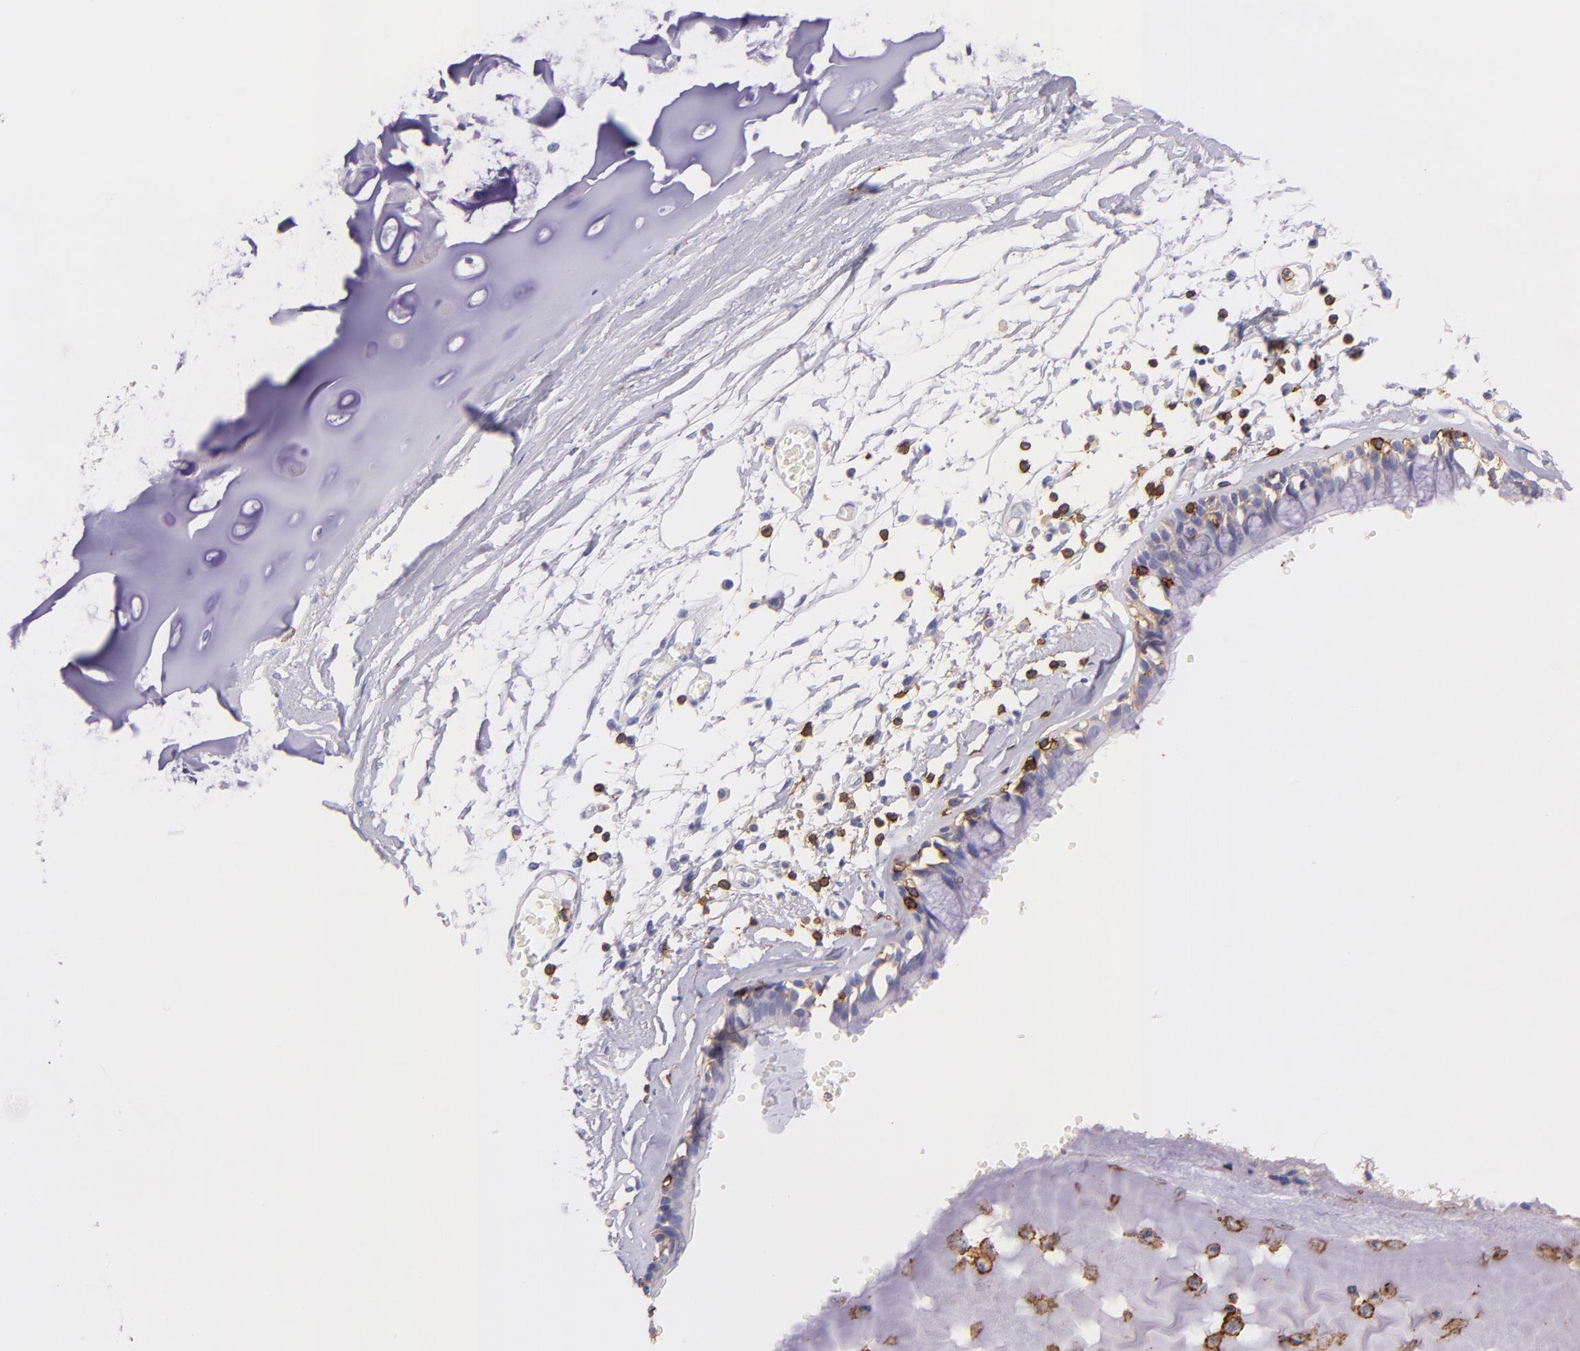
{"staining": {"intensity": "negative", "quantity": "none", "location": "none"}, "tissue": "adipose tissue", "cell_type": "Adipocytes", "image_type": "normal", "snomed": [{"axis": "morphology", "description": "Normal tissue, NOS"}, {"axis": "topography", "description": "Bronchus"}, {"axis": "topography", "description": "Lung"}], "caption": "Histopathology image shows no protein positivity in adipocytes of benign adipose tissue.", "gene": "SPN", "patient": {"sex": "female", "age": 56}}